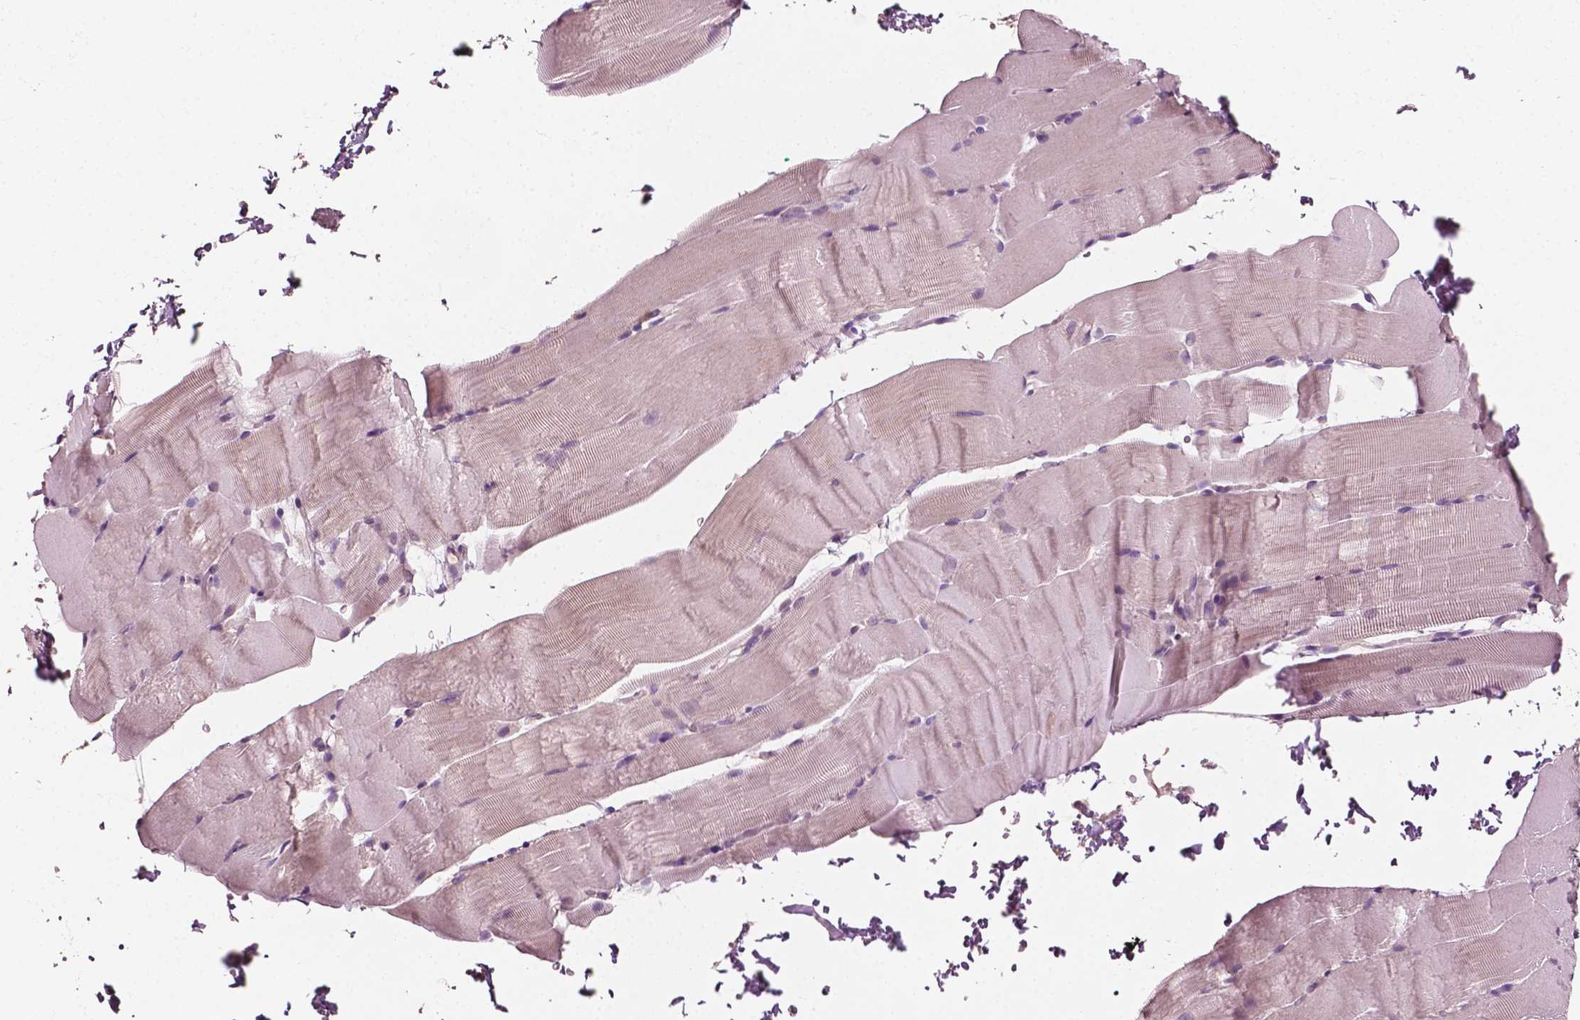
{"staining": {"intensity": "negative", "quantity": "none", "location": "none"}, "tissue": "skeletal muscle", "cell_type": "Myocytes", "image_type": "normal", "snomed": [{"axis": "morphology", "description": "Normal tissue, NOS"}, {"axis": "topography", "description": "Skeletal muscle"}], "caption": "A micrograph of human skeletal muscle is negative for staining in myocytes. (DAB immunohistochemistry (IHC) with hematoxylin counter stain).", "gene": "MCL1", "patient": {"sex": "female", "age": 37}}